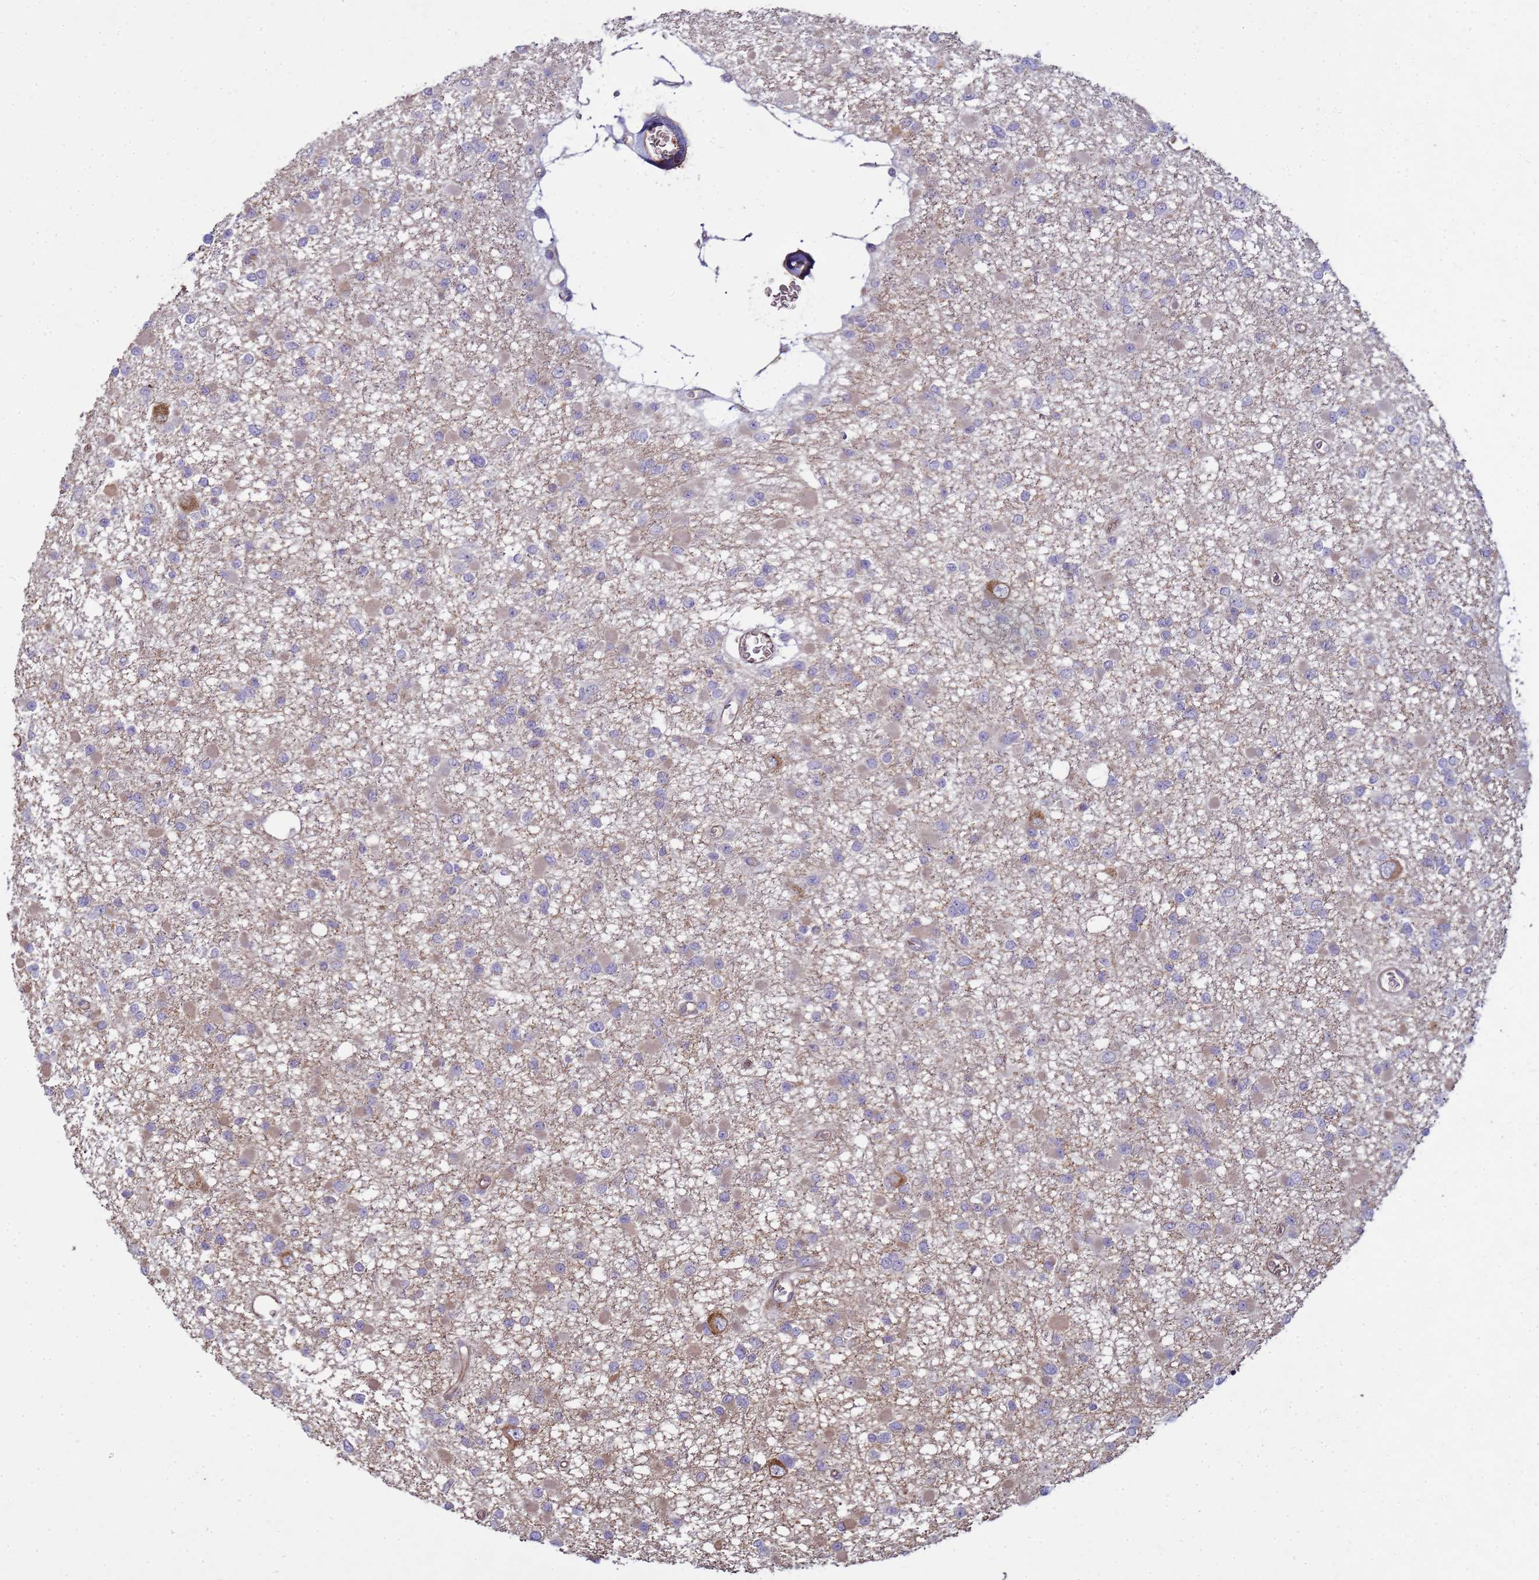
{"staining": {"intensity": "negative", "quantity": "none", "location": "none"}, "tissue": "glioma", "cell_type": "Tumor cells", "image_type": "cancer", "snomed": [{"axis": "morphology", "description": "Glioma, malignant, Low grade"}, {"axis": "topography", "description": "Brain"}], "caption": "Tumor cells are negative for protein expression in human glioma.", "gene": "SGIP1", "patient": {"sex": "female", "age": 22}}